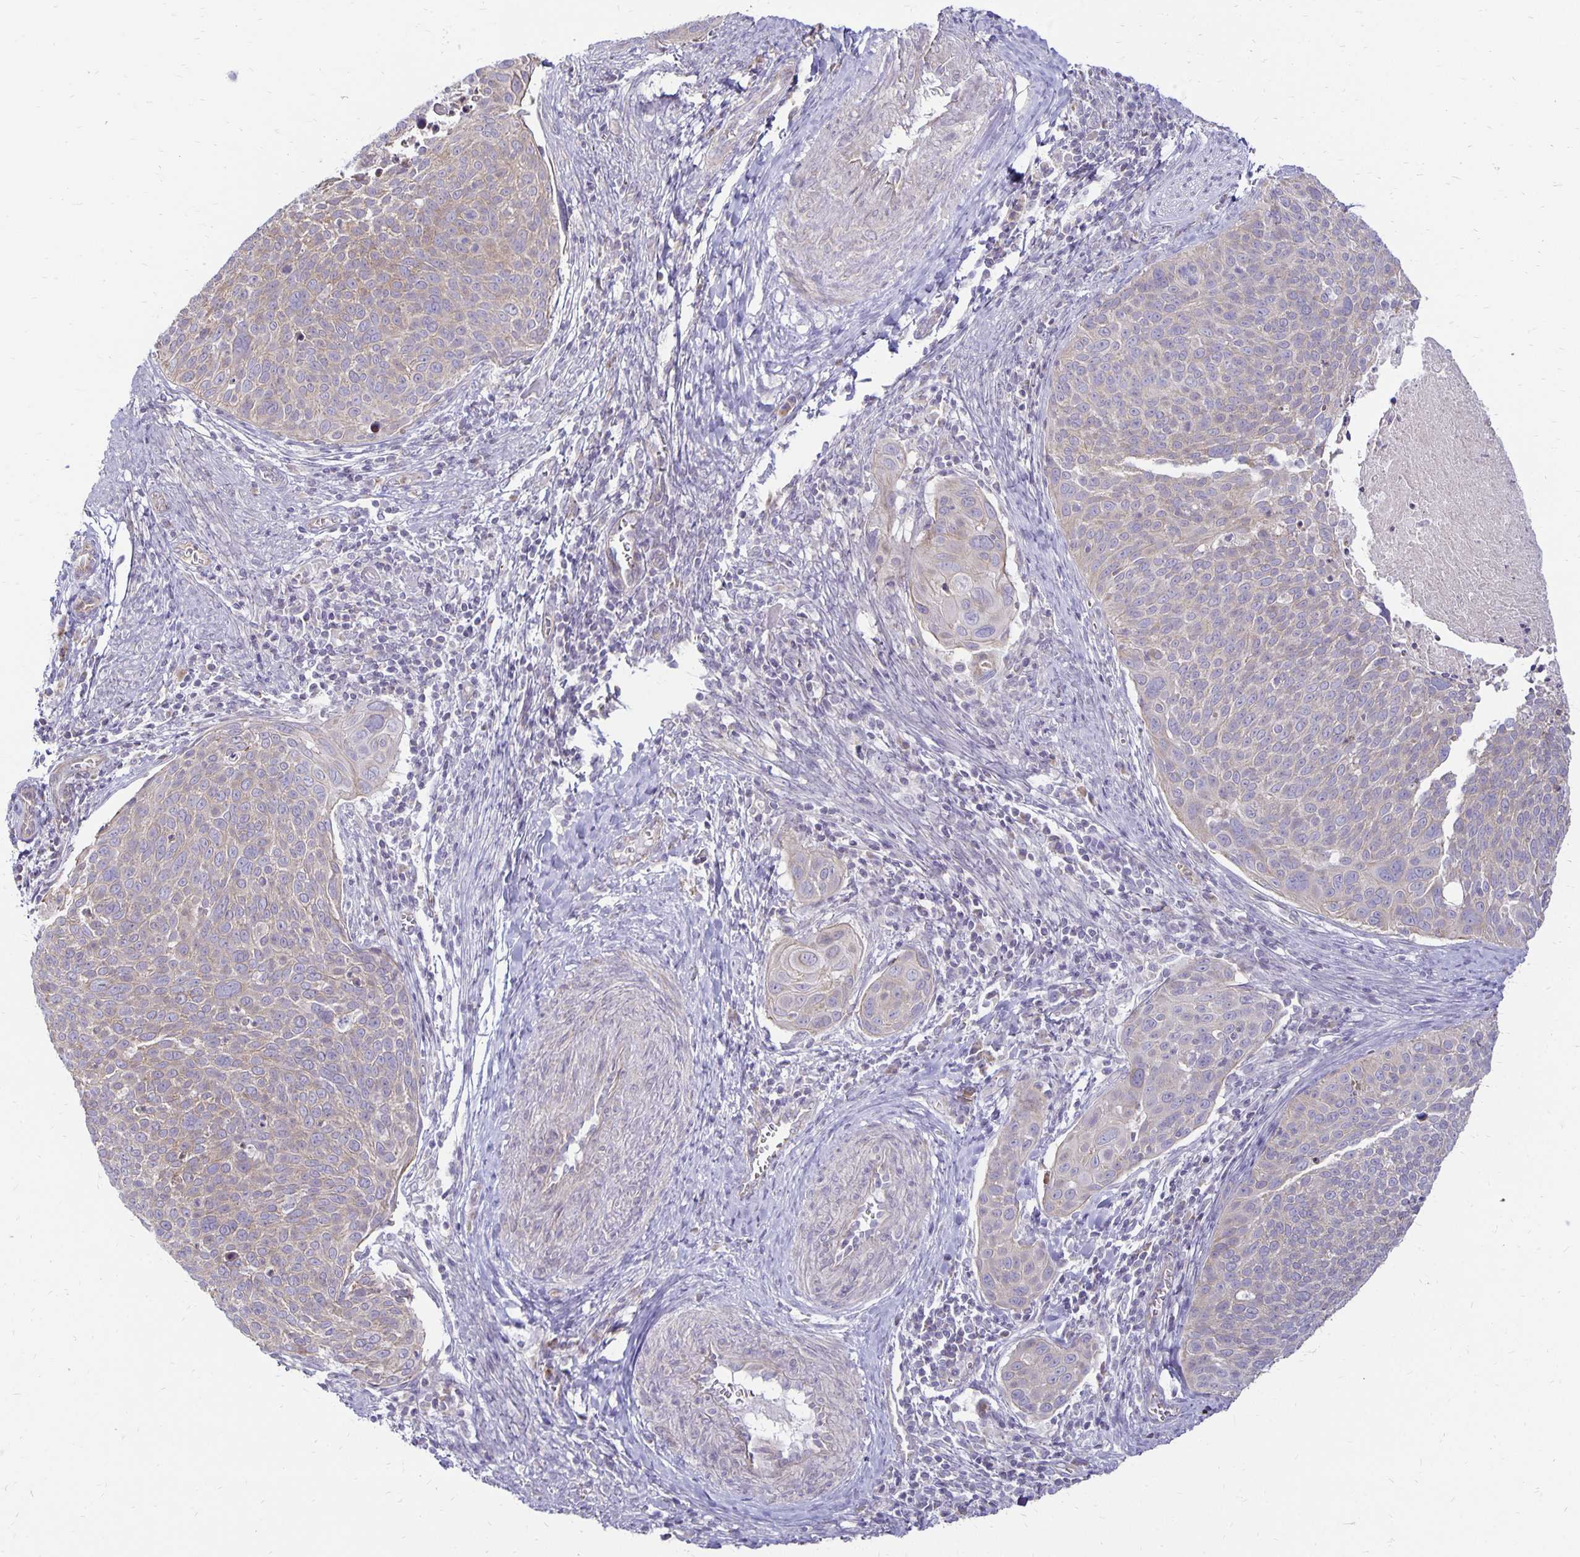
{"staining": {"intensity": "weak", "quantity": "25%-75%", "location": "cytoplasmic/membranous"}, "tissue": "cervical cancer", "cell_type": "Tumor cells", "image_type": "cancer", "snomed": [{"axis": "morphology", "description": "Squamous cell carcinoma, NOS"}, {"axis": "topography", "description": "Cervix"}], "caption": "Immunohistochemistry of cervical cancer (squamous cell carcinoma) reveals low levels of weak cytoplasmic/membranous positivity in about 25%-75% of tumor cells. The staining is performed using DAB brown chromogen to label protein expression. The nuclei are counter-stained blue using hematoxylin.", "gene": "FN3K", "patient": {"sex": "female", "age": 39}}